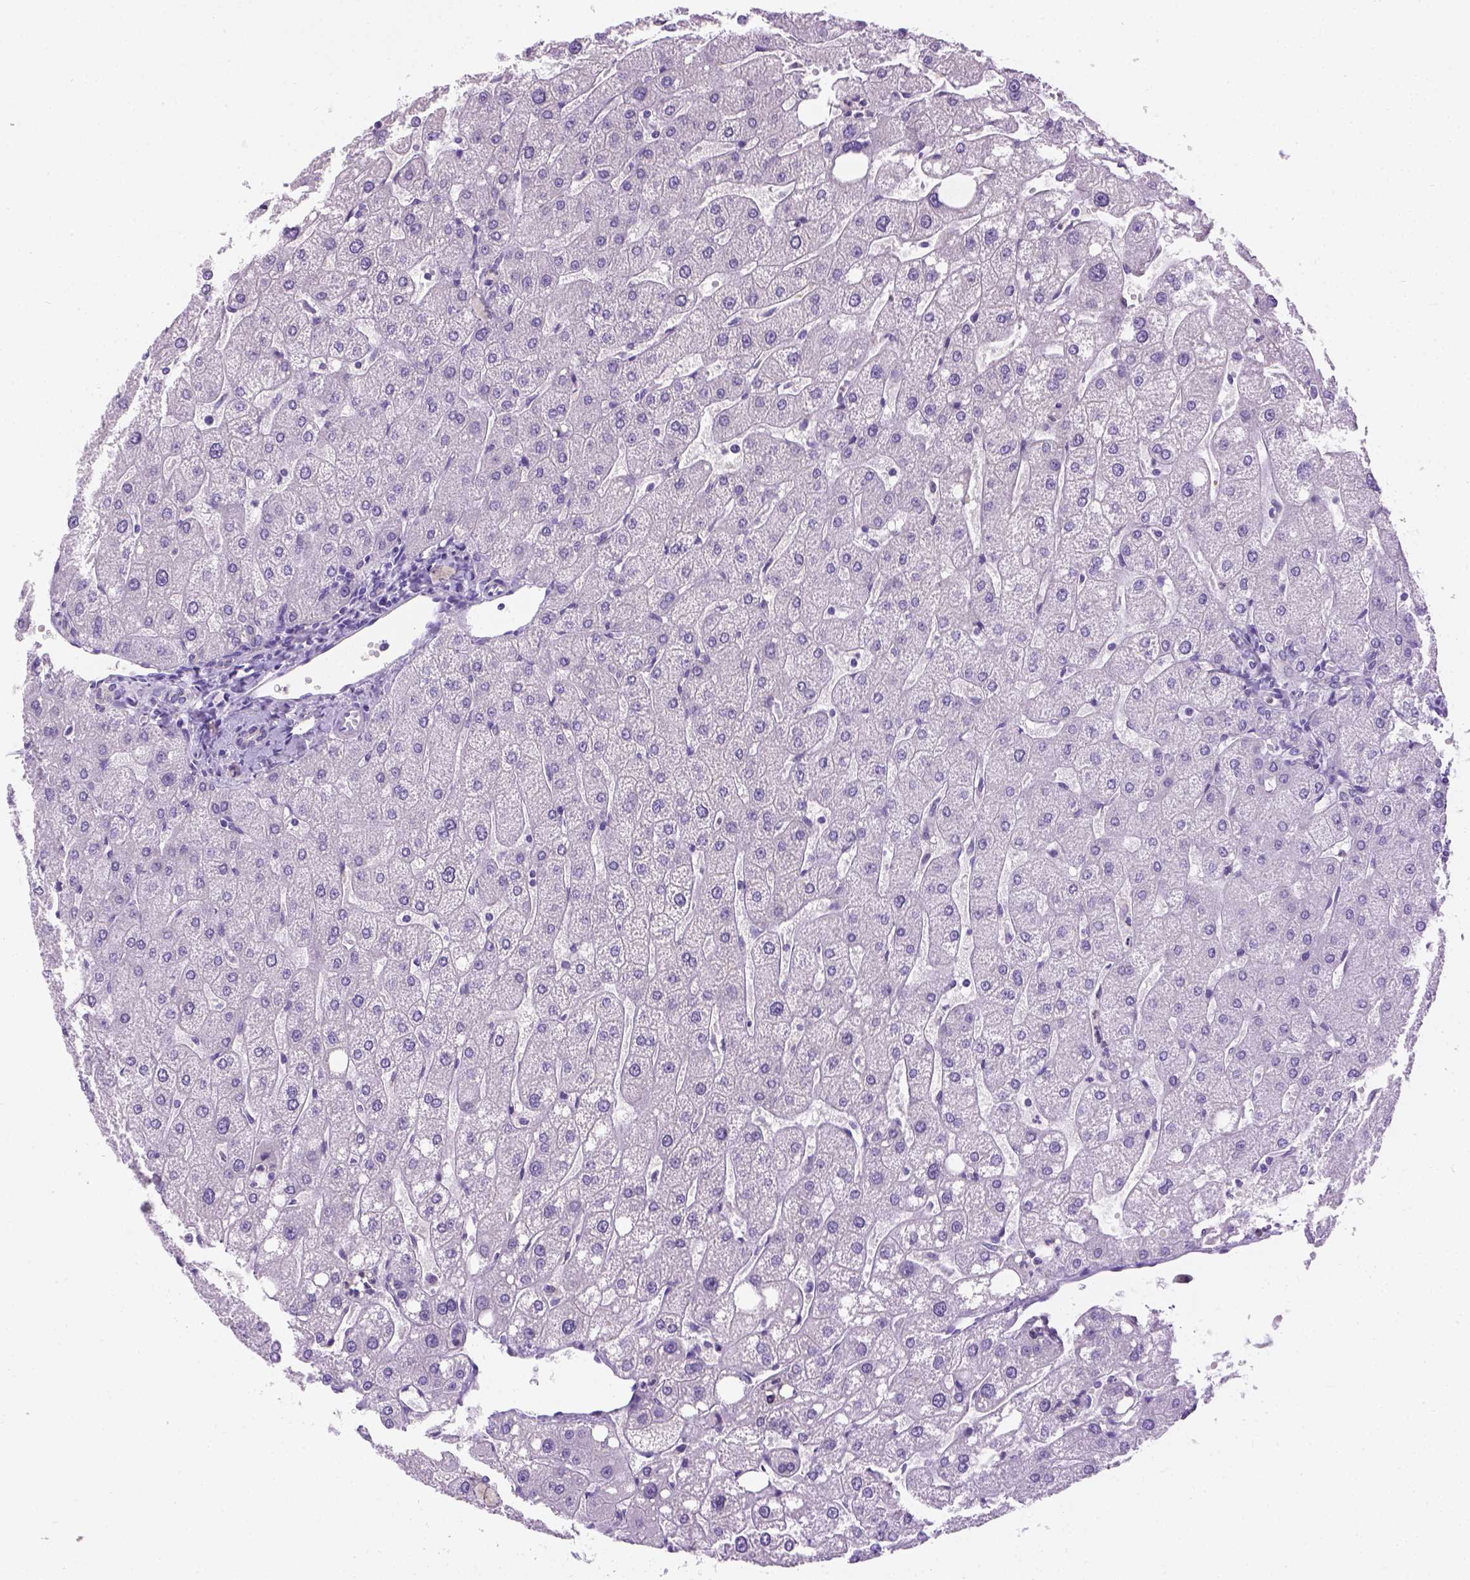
{"staining": {"intensity": "negative", "quantity": "none", "location": "none"}, "tissue": "liver", "cell_type": "Cholangiocytes", "image_type": "normal", "snomed": [{"axis": "morphology", "description": "Normal tissue, NOS"}, {"axis": "topography", "description": "Liver"}], "caption": "High power microscopy micrograph of an immunohistochemistry (IHC) micrograph of unremarkable liver, revealing no significant staining in cholangiocytes. The staining is performed using DAB brown chromogen with nuclei counter-stained in using hematoxylin.", "gene": "TMEM38A", "patient": {"sex": "male", "age": 67}}